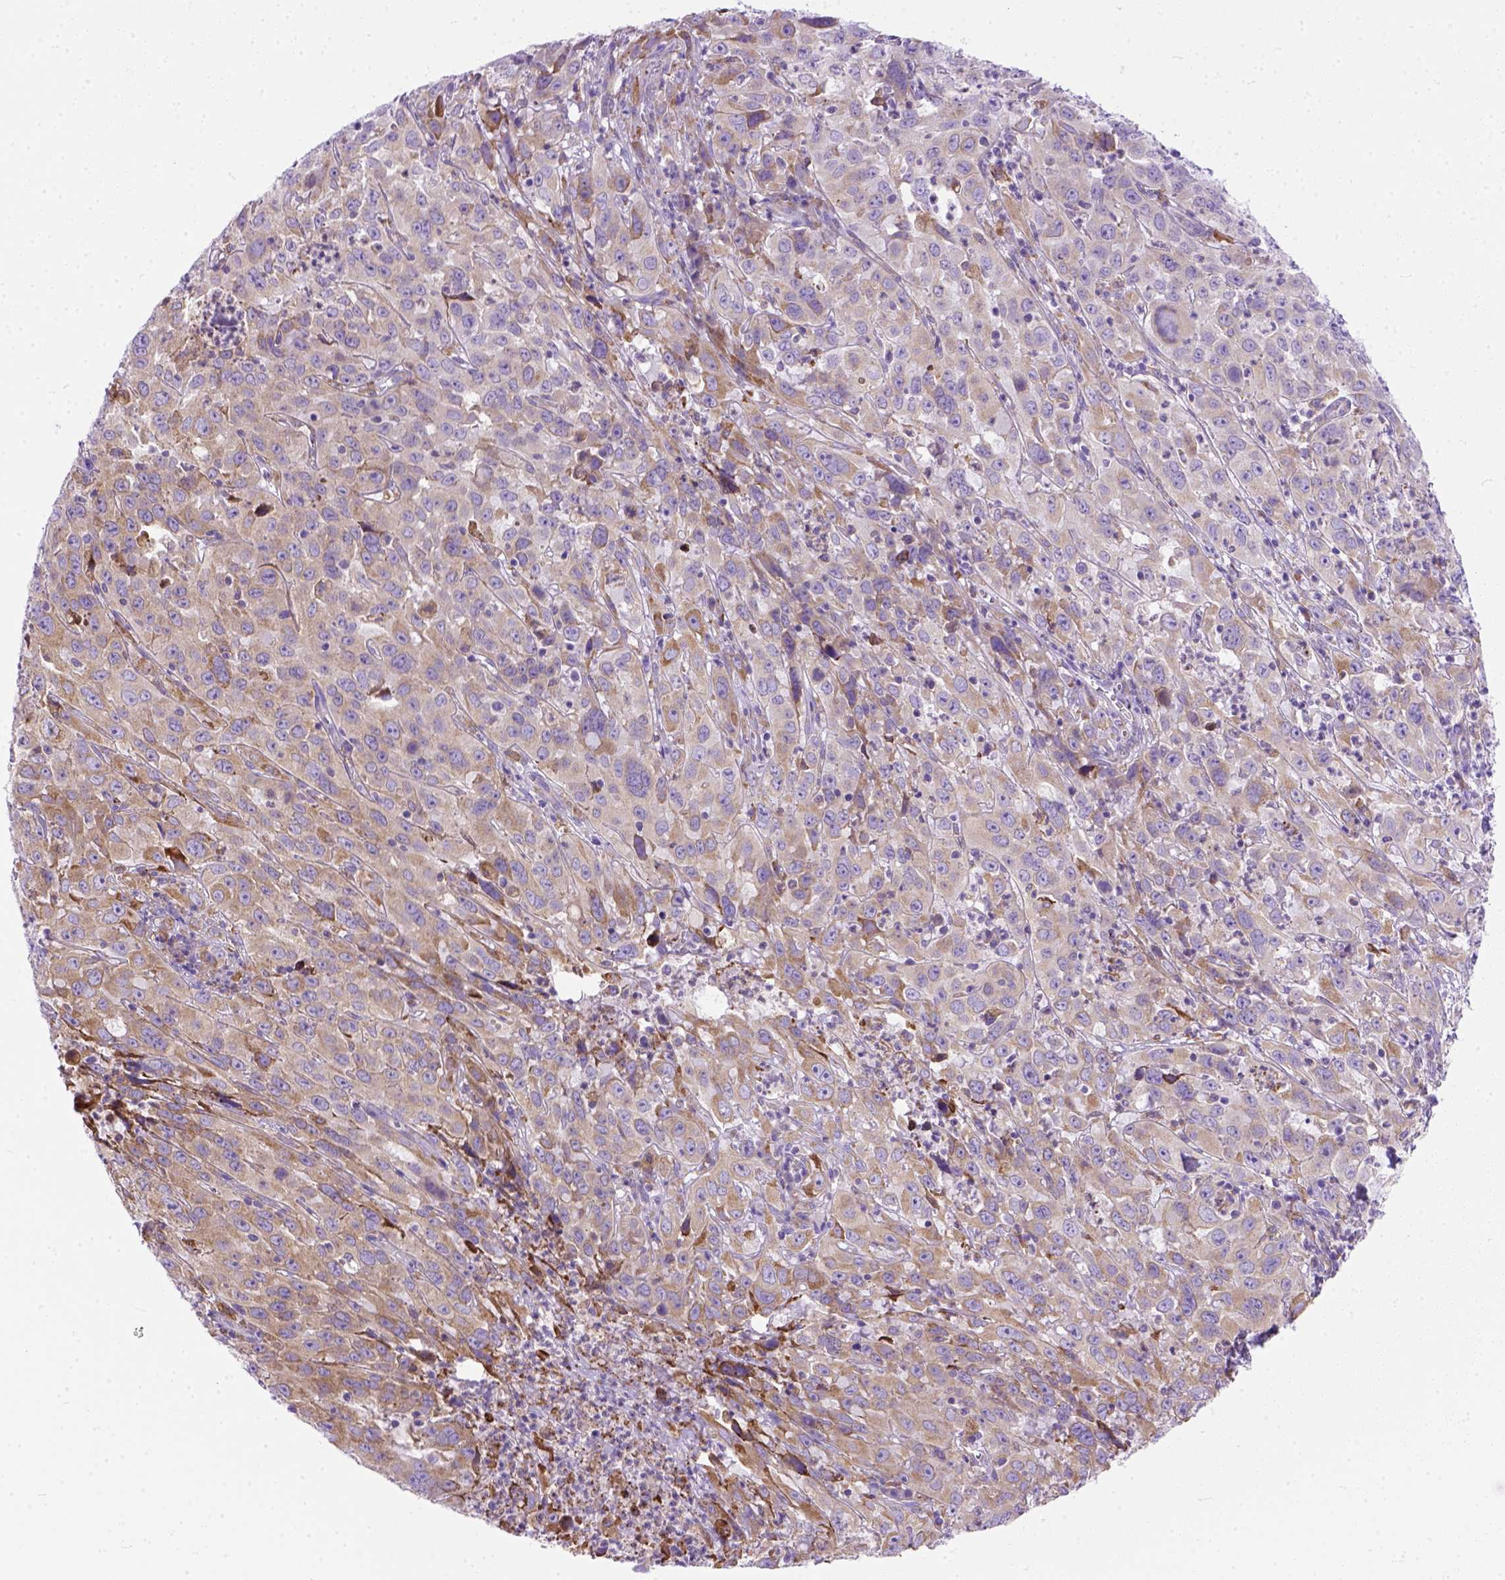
{"staining": {"intensity": "moderate", "quantity": ">75%", "location": "cytoplasmic/membranous"}, "tissue": "cervical cancer", "cell_type": "Tumor cells", "image_type": "cancer", "snomed": [{"axis": "morphology", "description": "Squamous cell carcinoma, NOS"}, {"axis": "topography", "description": "Cervix"}], "caption": "Immunohistochemical staining of human cervical squamous cell carcinoma reveals medium levels of moderate cytoplasmic/membranous expression in about >75% of tumor cells. (DAB (3,3'-diaminobenzidine) IHC, brown staining for protein, blue staining for nuclei).", "gene": "PLK4", "patient": {"sex": "female", "age": 32}}